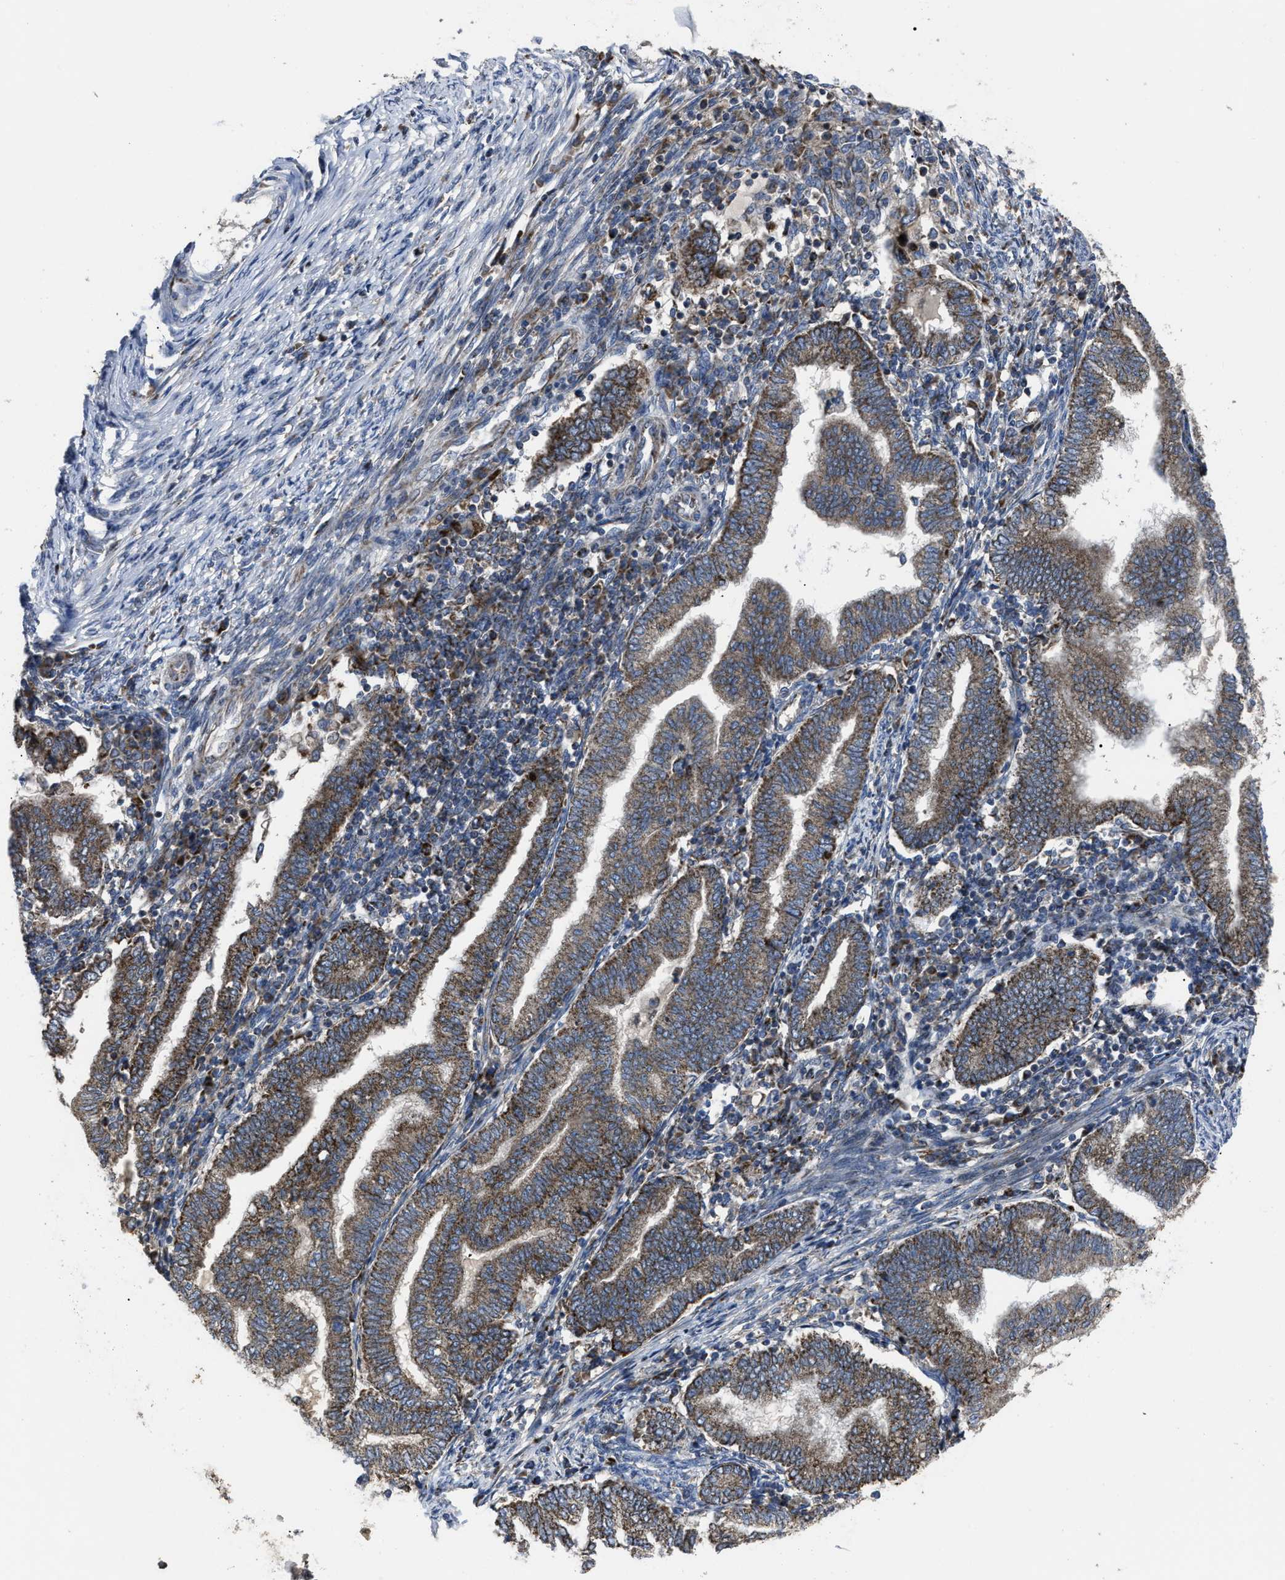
{"staining": {"intensity": "moderate", "quantity": ">75%", "location": "cytoplasmic/membranous"}, "tissue": "endometrial cancer", "cell_type": "Tumor cells", "image_type": "cancer", "snomed": [{"axis": "morphology", "description": "Polyp, NOS"}, {"axis": "morphology", "description": "Adenocarcinoma, NOS"}, {"axis": "morphology", "description": "Adenoma, NOS"}, {"axis": "topography", "description": "Endometrium"}], "caption": "Adenoma (endometrial) tissue demonstrates moderate cytoplasmic/membranous positivity in approximately >75% of tumor cells, visualized by immunohistochemistry.", "gene": "PASK", "patient": {"sex": "female", "age": 79}}